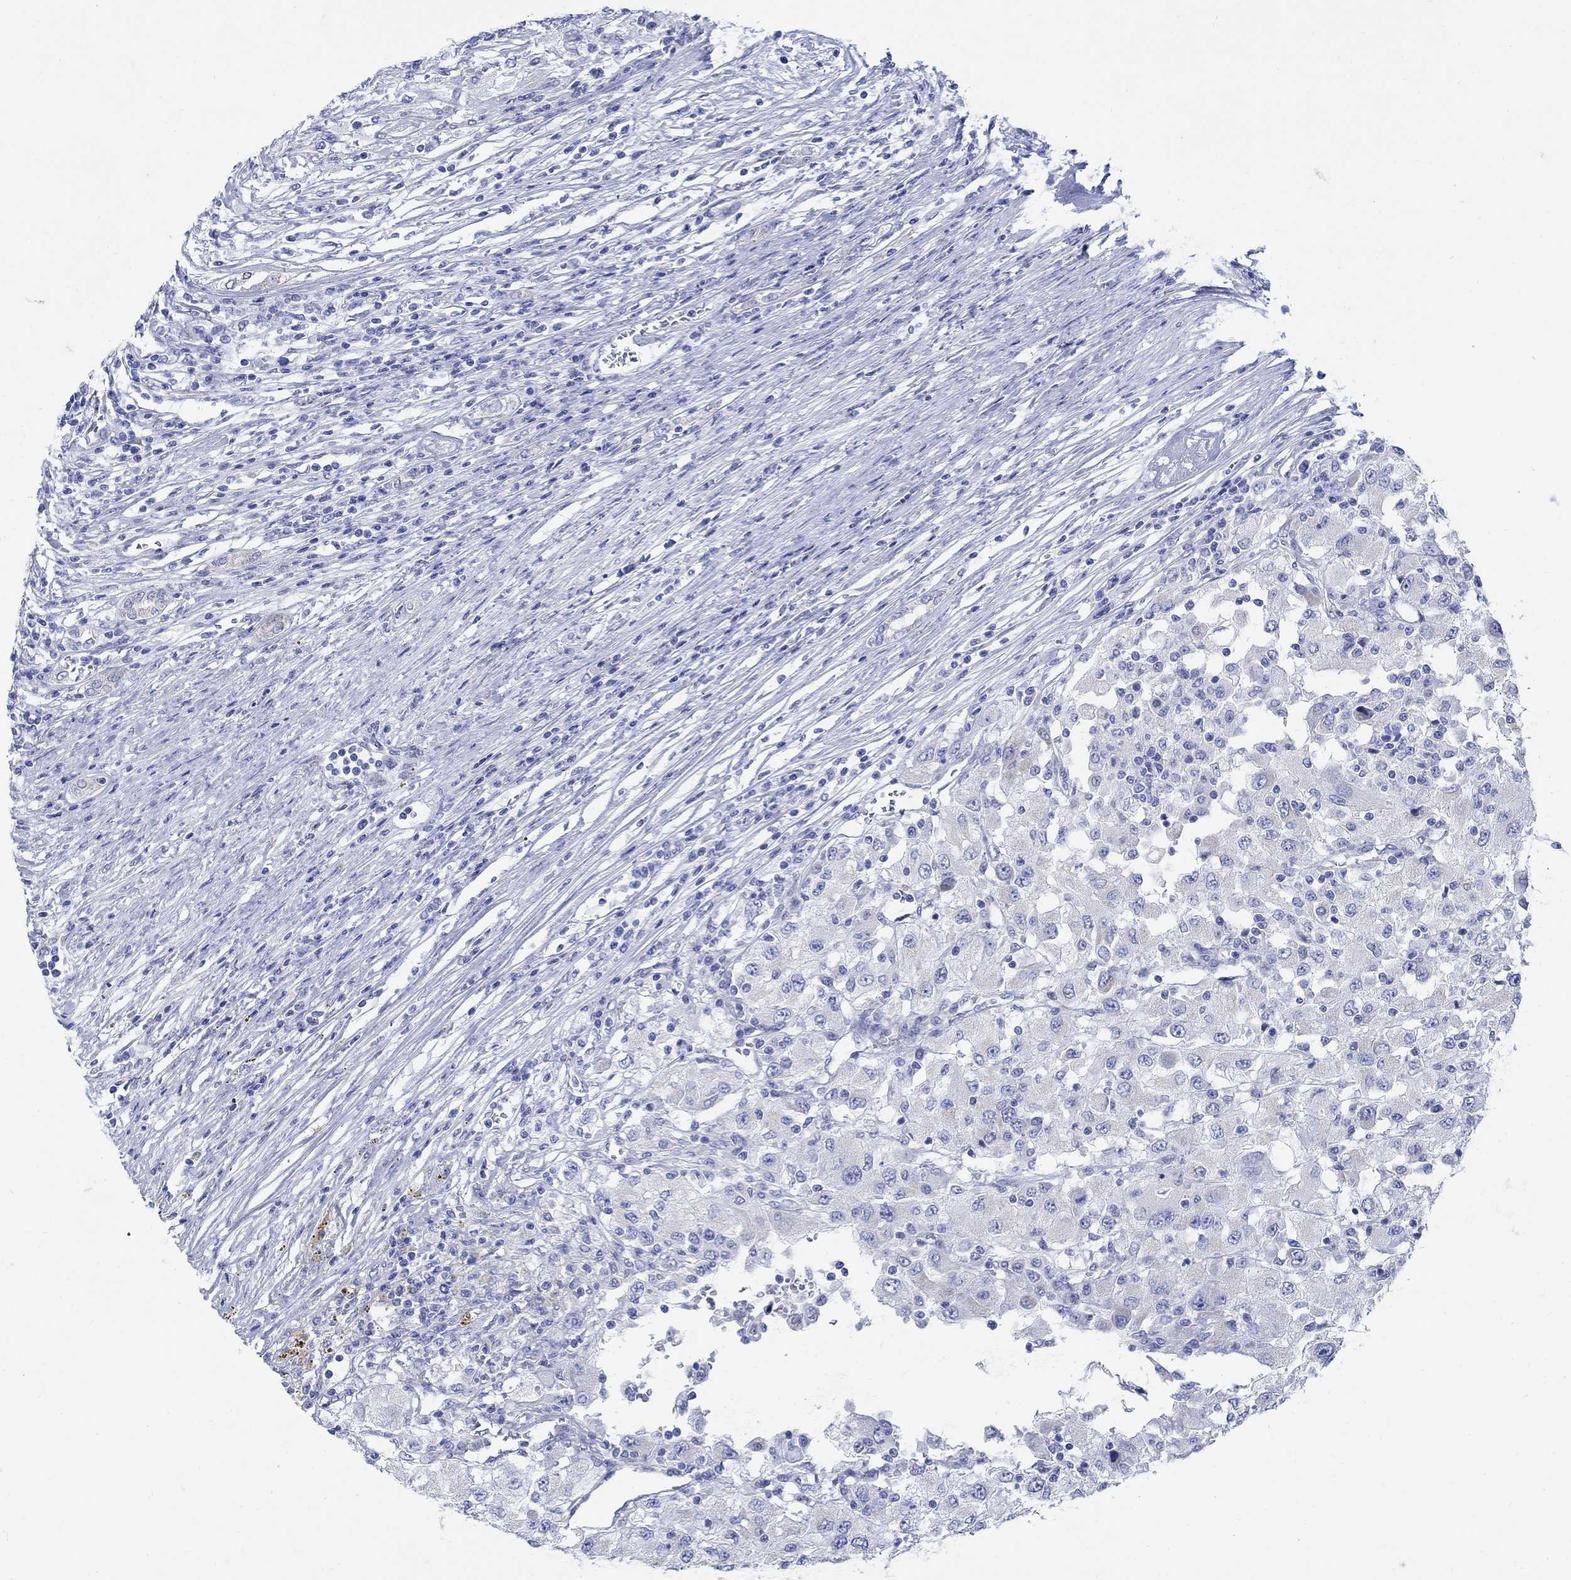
{"staining": {"intensity": "negative", "quantity": "none", "location": "none"}, "tissue": "renal cancer", "cell_type": "Tumor cells", "image_type": "cancer", "snomed": [{"axis": "morphology", "description": "Adenocarcinoma, NOS"}, {"axis": "topography", "description": "Kidney"}], "caption": "An image of renal cancer (adenocarcinoma) stained for a protein shows no brown staining in tumor cells.", "gene": "ZDHHC14", "patient": {"sex": "female", "age": 67}}